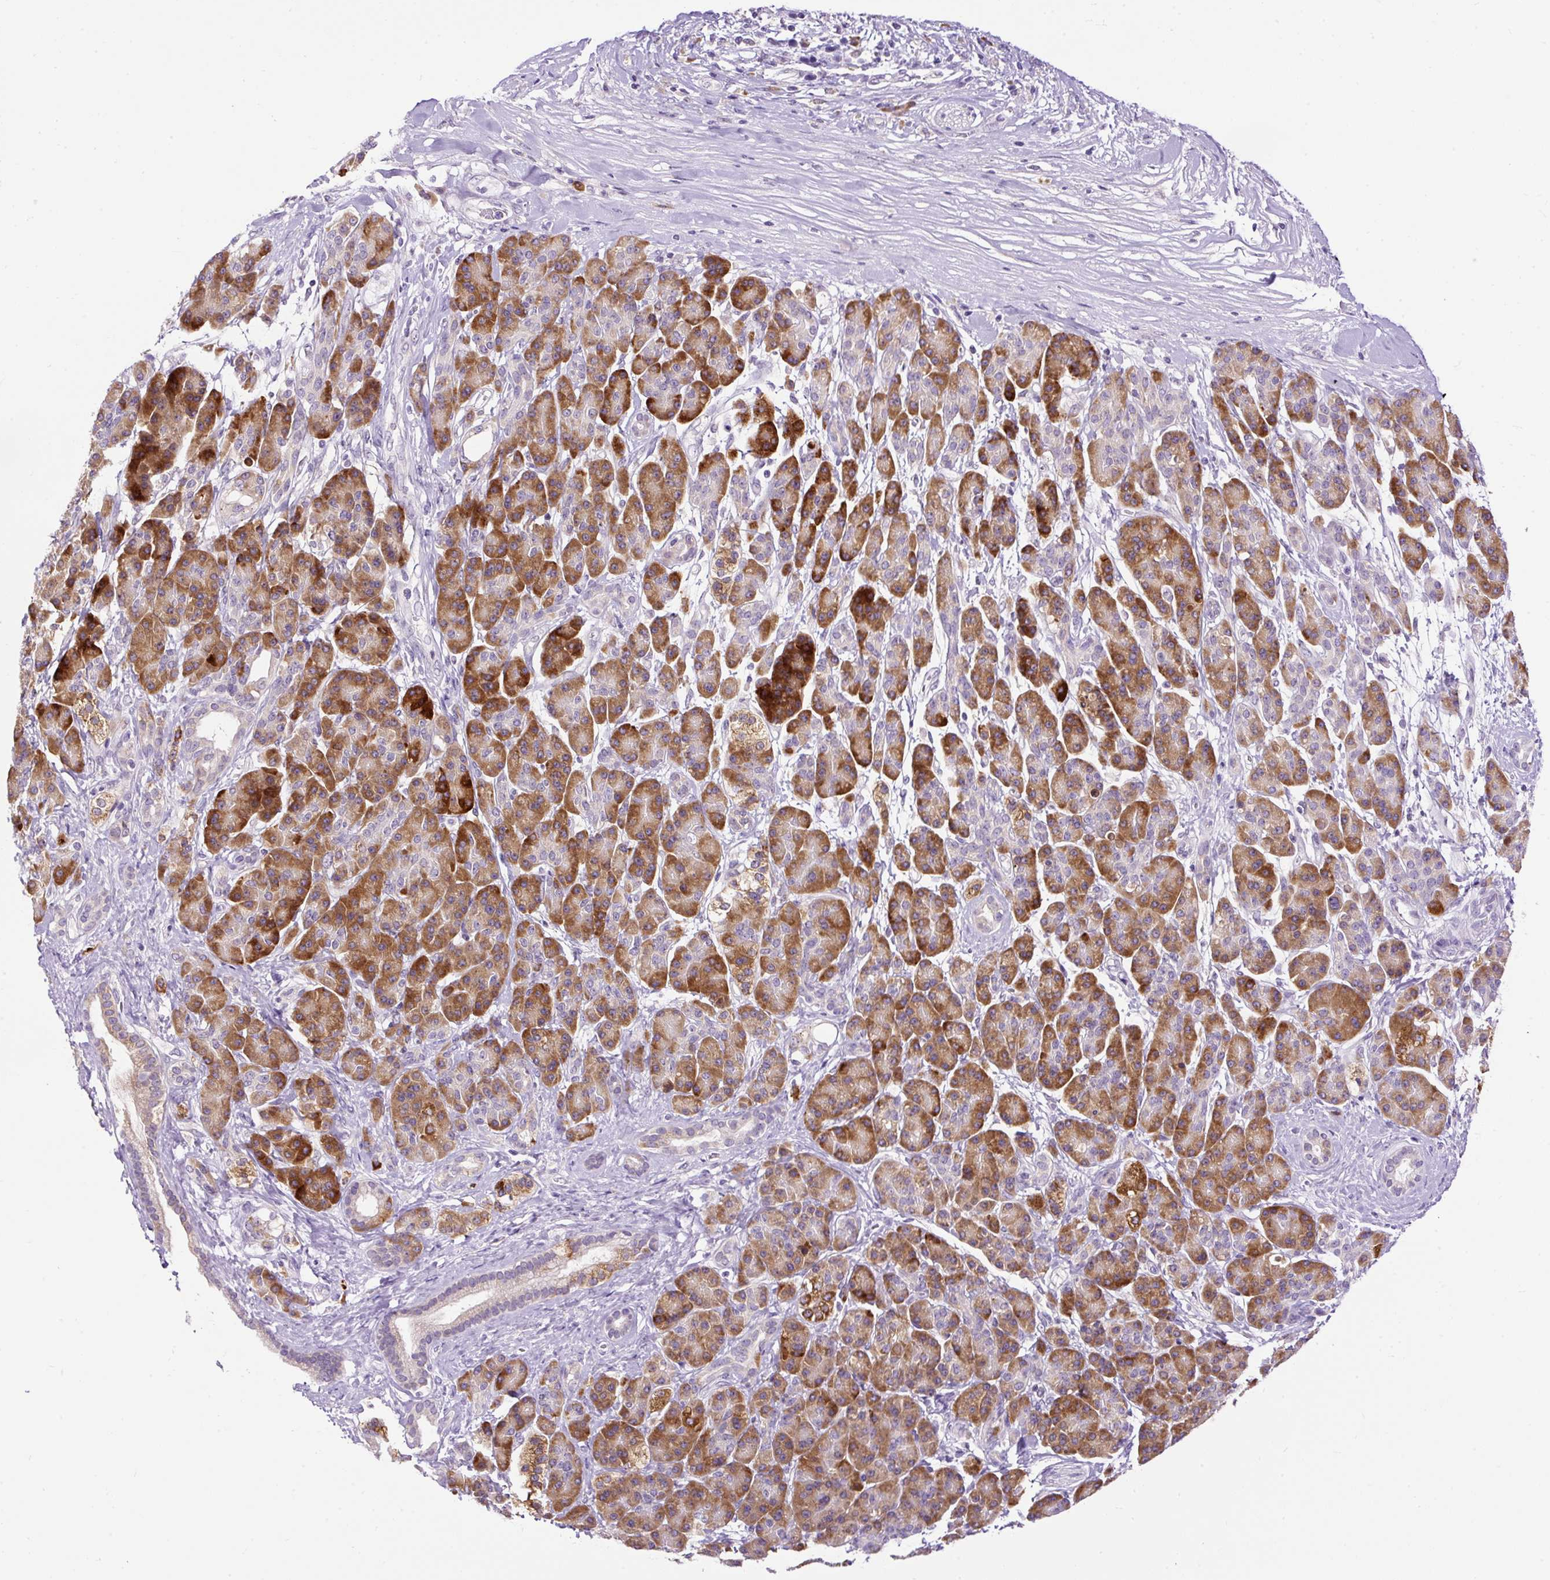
{"staining": {"intensity": "weak", "quantity": "25%-75%", "location": "cytoplasmic/membranous"}, "tissue": "pancreatic cancer", "cell_type": "Tumor cells", "image_type": "cancer", "snomed": [{"axis": "morphology", "description": "Adenocarcinoma, NOS"}, {"axis": "topography", "description": "Pancreas"}], "caption": "A micrograph showing weak cytoplasmic/membranous expression in about 25%-75% of tumor cells in adenocarcinoma (pancreatic), as visualized by brown immunohistochemical staining.", "gene": "FMC1", "patient": {"sex": "female", "age": 56}}